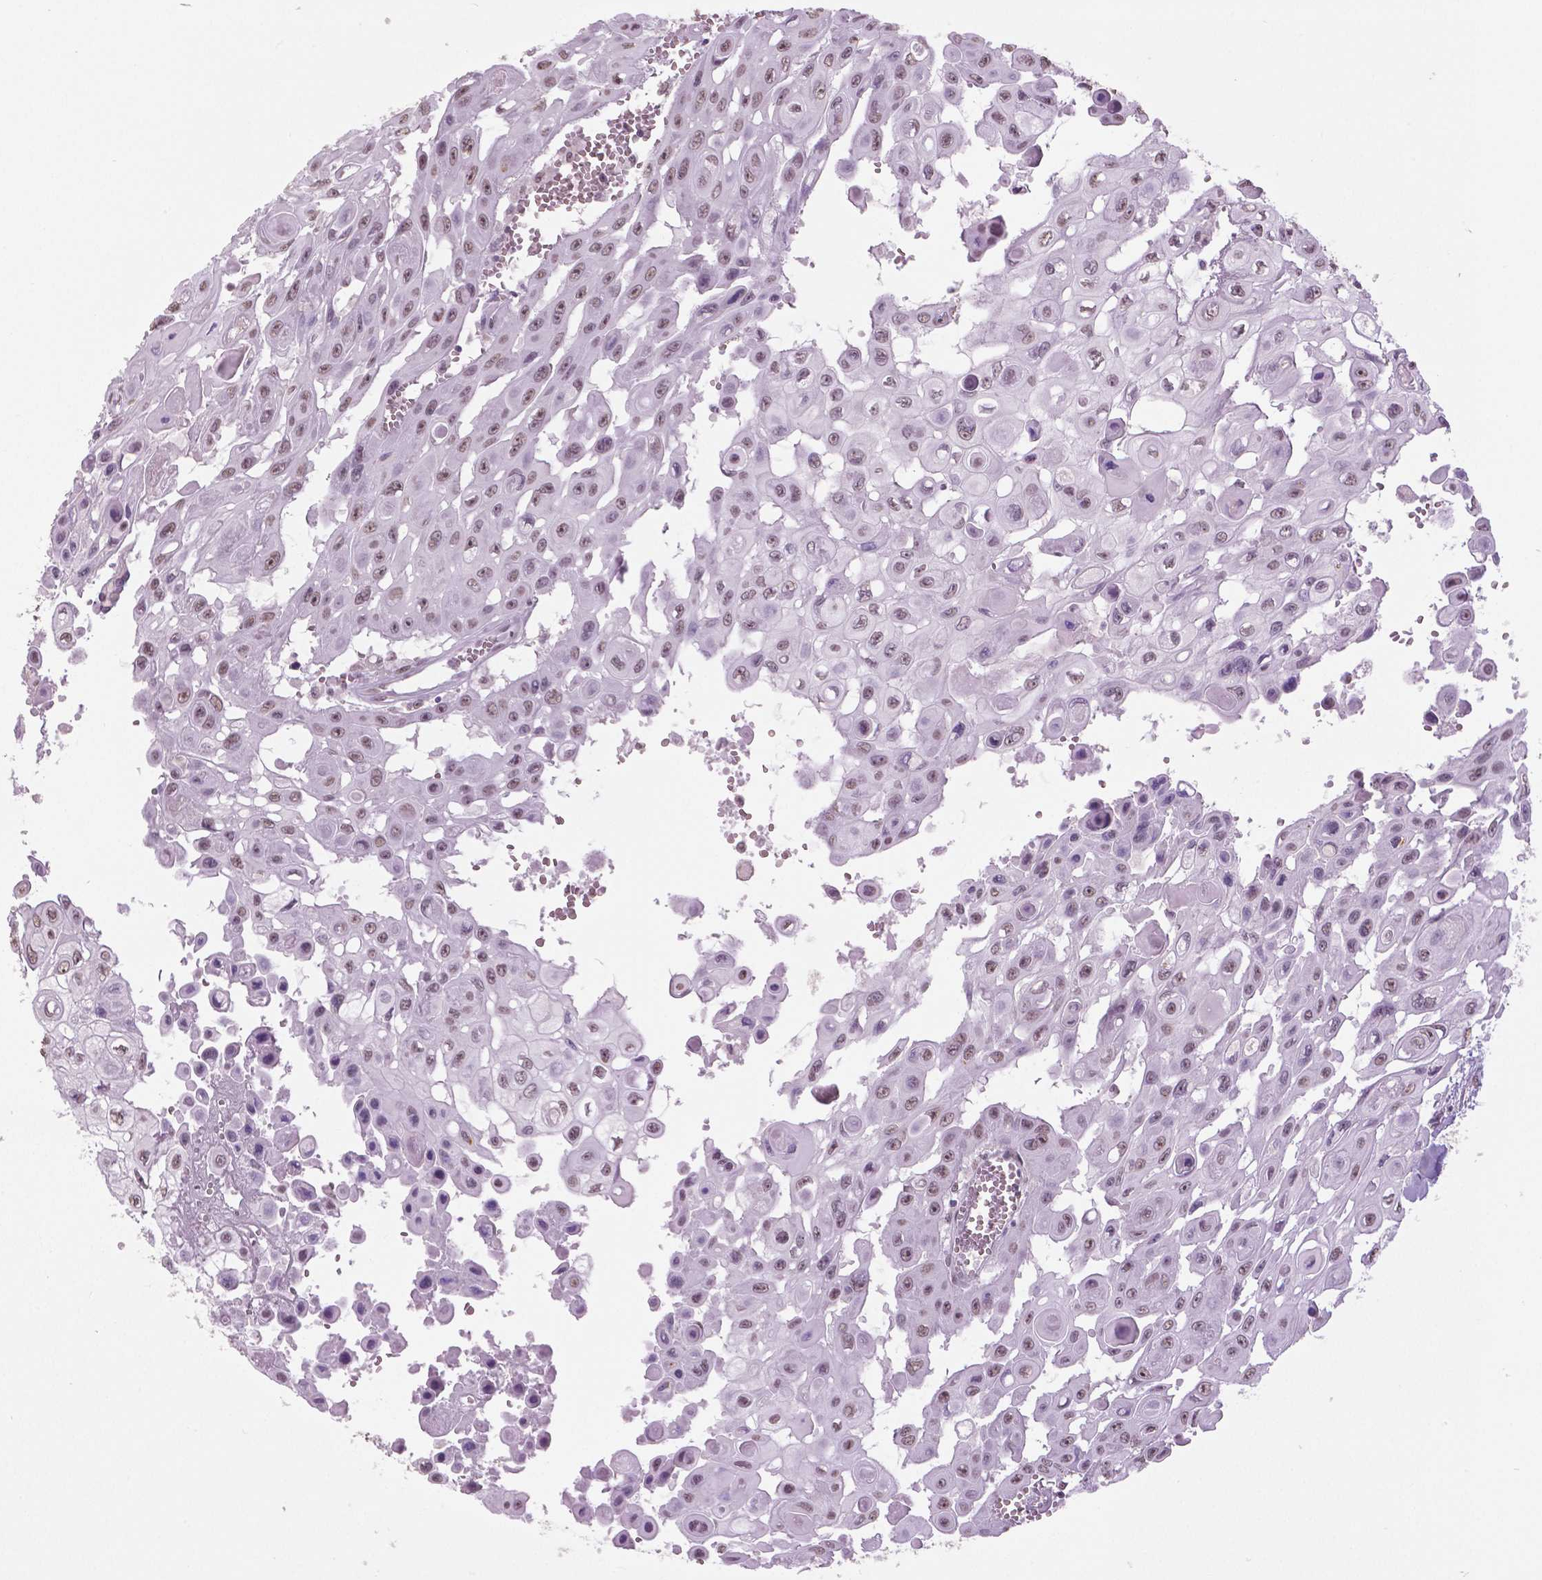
{"staining": {"intensity": "weak", "quantity": "25%-75%", "location": "nuclear"}, "tissue": "head and neck cancer", "cell_type": "Tumor cells", "image_type": "cancer", "snomed": [{"axis": "morphology", "description": "Adenocarcinoma, NOS"}, {"axis": "topography", "description": "Head-Neck"}], "caption": "The histopathology image demonstrates immunohistochemical staining of head and neck adenocarcinoma. There is weak nuclear staining is present in about 25%-75% of tumor cells.", "gene": "IGF2BP1", "patient": {"sex": "male", "age": 73}}